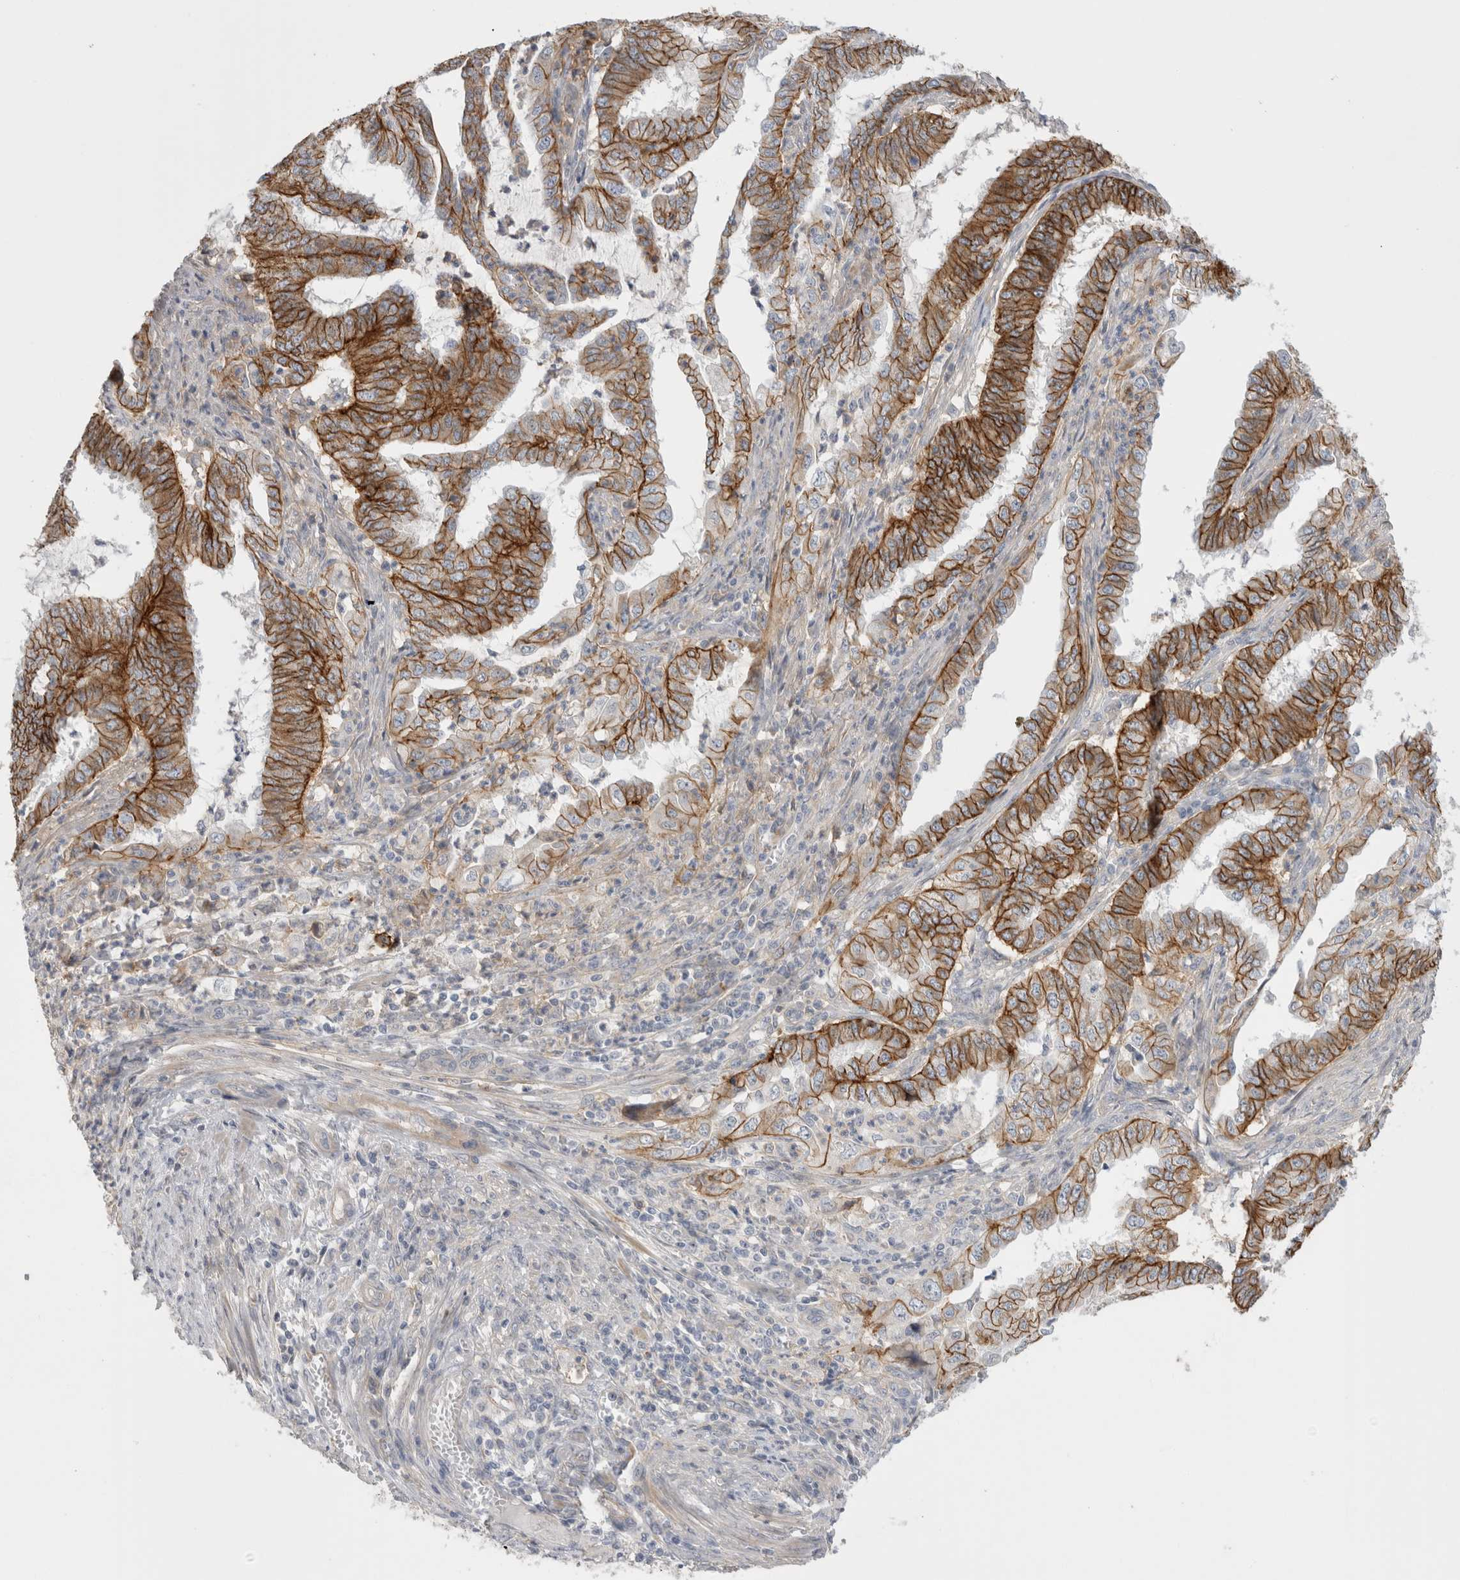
{"staining": {"intensity": "moderate", "quantity": ">75%", "location": "cytoplasmic/membranous"}, "tissue": "endometrial cancer", "cell_type": "Tumor cells", "image_type": "cancer", "snomed": [{"axis": "morphology", "description": "Adenocarcinoma, NOS"}, {"axis": "topography", "description": "Endometrium"}], "caption": "Immunohistochemistry staining of endometrial adenocarcinoma, which shows medium levels of moderate cytoplasmic/membranous staining in approximately >75% of tumor cells indicating moderate cytoplasmic/membranous protein expression. The staining was performed using DAB (3,3'-diaminobenzidine) (brown) for protein detection and nuclei were counterstained in hematoxylin (blue).", "gene": "VANGL1", "patient": {"sex": "female", "age": 51}}